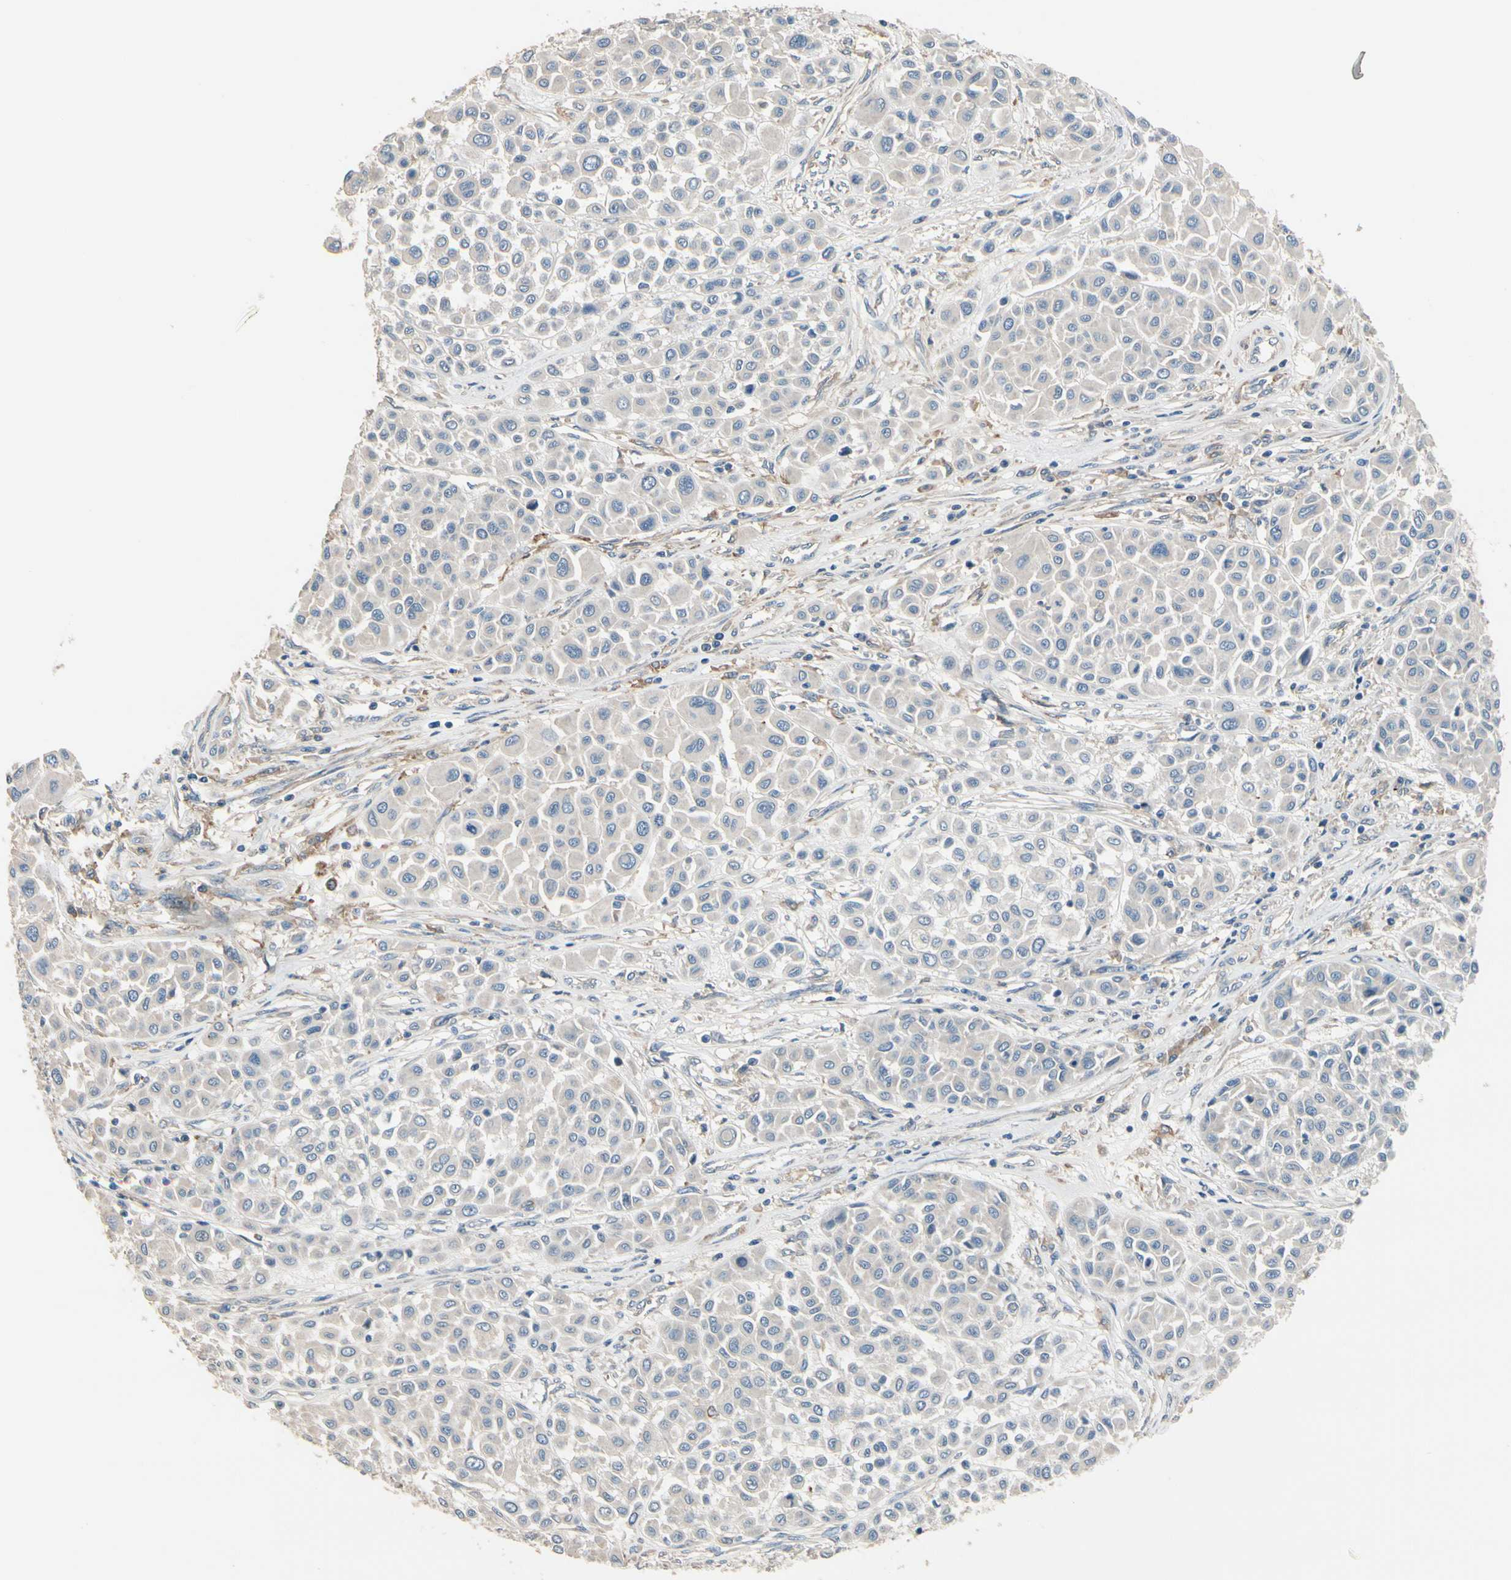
{"staining": {"intensity": "negative", "quantity": "none", "location": "none"}, "tissue": "melanoma", "cell_type": "Tumor cells", "image_type": "cancer", "snomed": [{"axis": "morphology", "description": "Malignant melanoma, Metastatic site"}, {"axis": "topography", "description": "Soft tissue"}], "caption": "Tumor cells are negative for brown protein staining in melanoma. (Immunohistochemistry (ihc), brightfield microscopy, high magnification).", "gene": "SIGLEC5", "patient": {"sex": "male", "age": 41}}